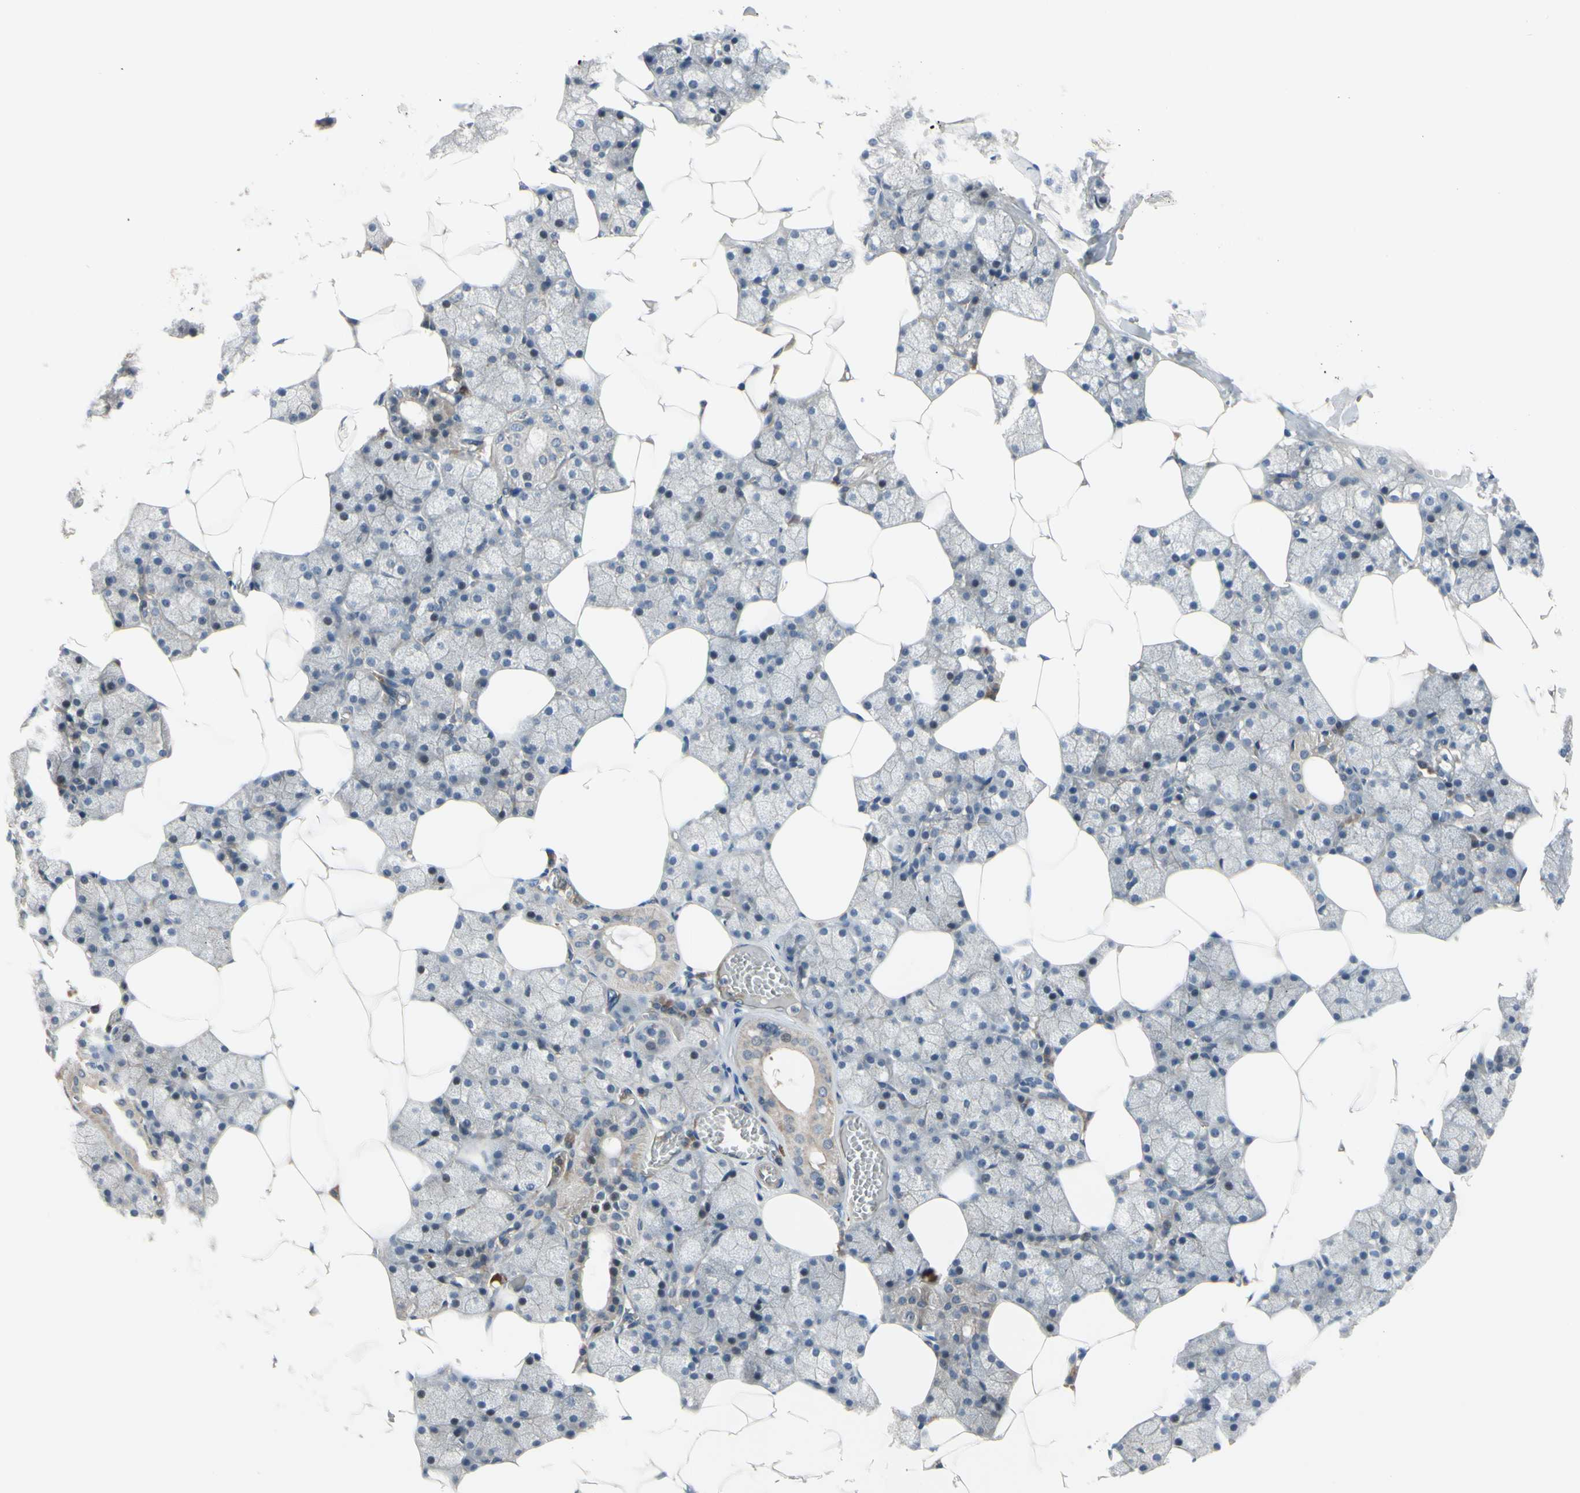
{"staining": {"intensity": "moderate", "quantity": "25%-75%", "location": "cytoplasmic/membranous,nuclear"}, "tissue": "salivary gland", "cell_type": "Glandular cells", "image_type": "normal", "snomed": [{"axis": "morphology", "description": "Normal tissue, NOS"}, {"axis": "topography", "description": "Salivary gland"}], "caption": "A brown stain labels moderate cytoplasmic/membranous,nuclear staining of a protein in glandular cells of normal human salivary gland. (IHC, brightfield microscopy, high magnification).", "gene": "COMMD9", "patient": {"sex": "male", "age": 62}}